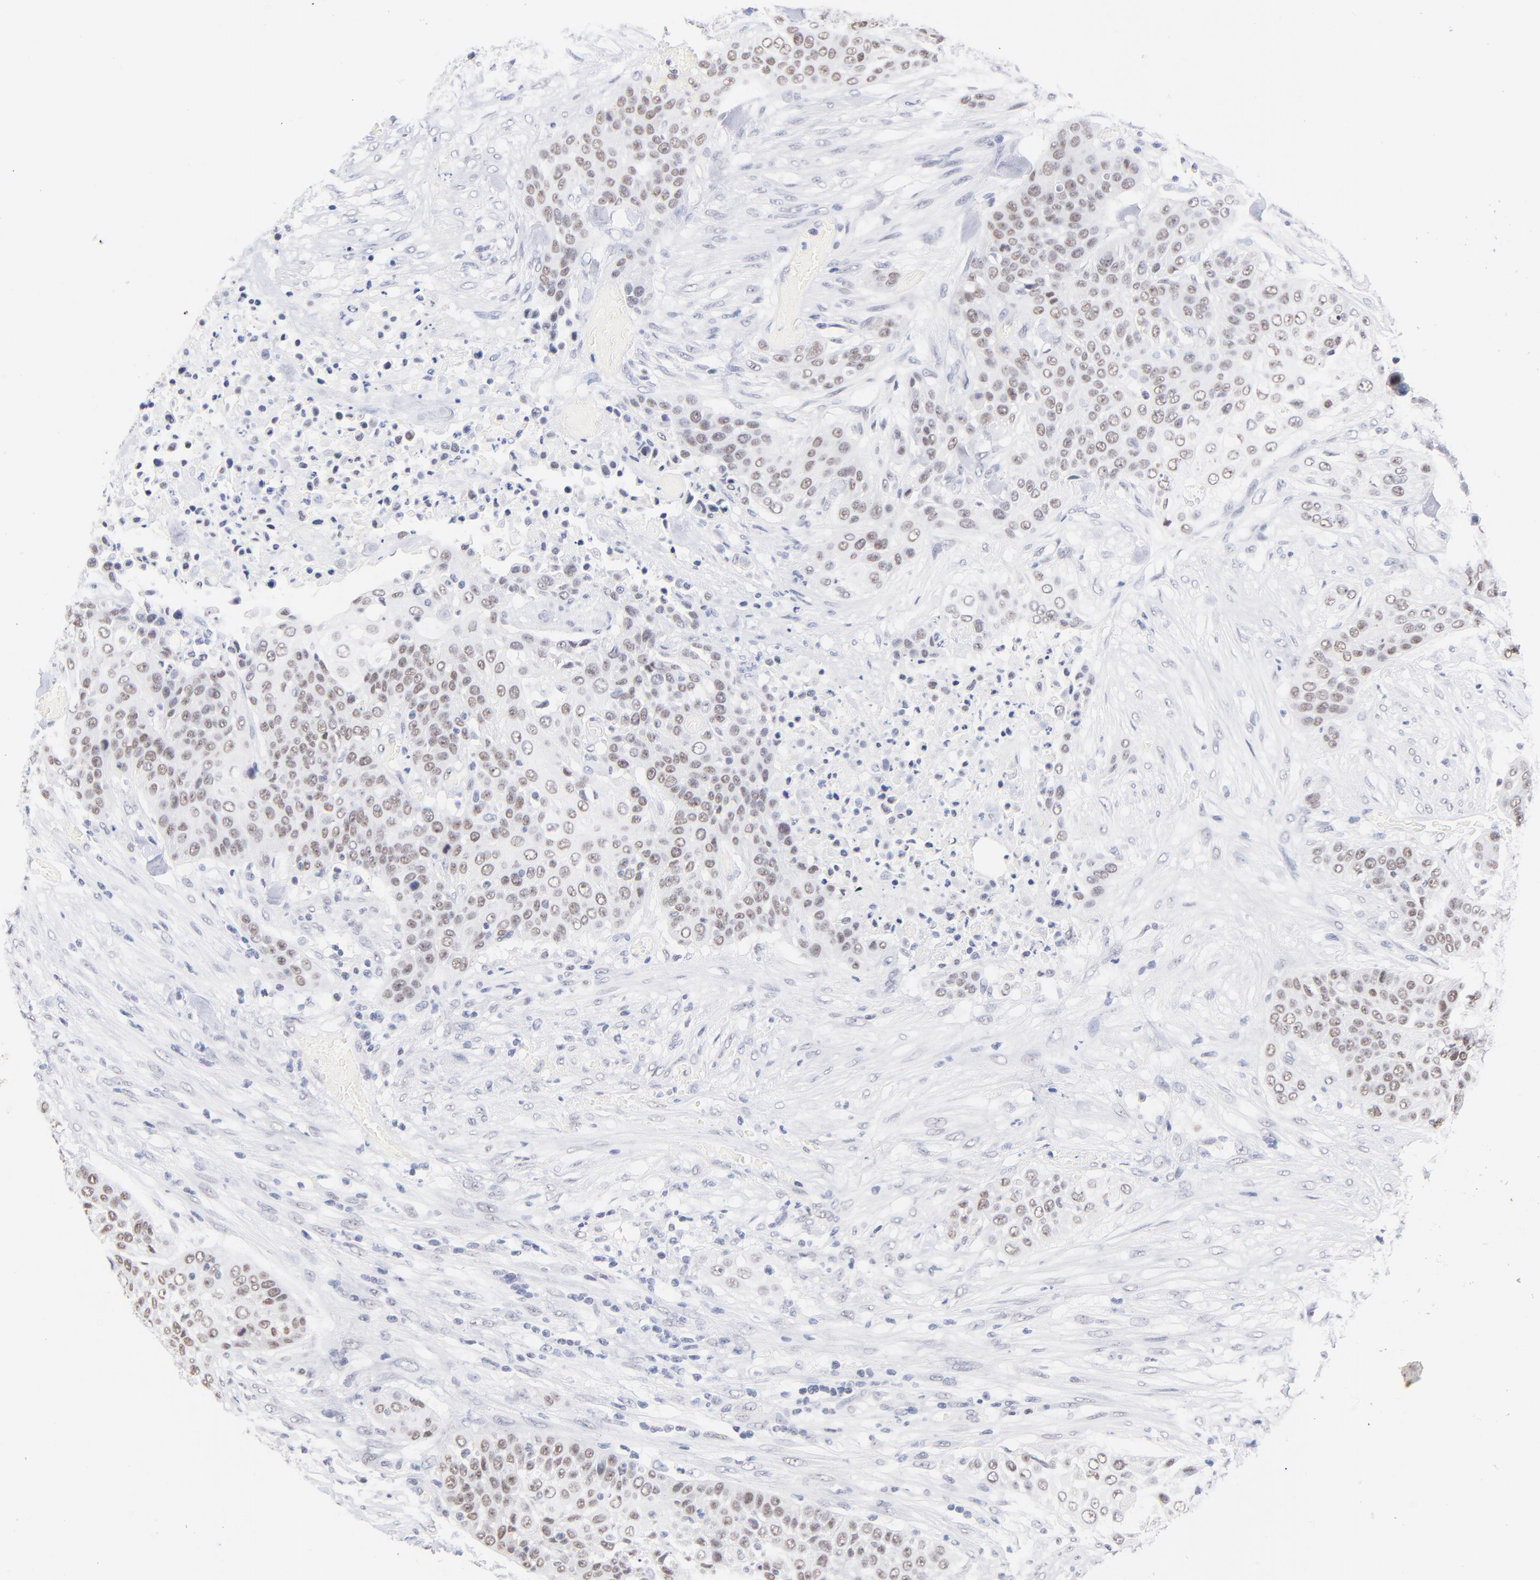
{"staining": {"intensity": "weak", "quantity": ">75%", "location": "nuclear"}, "tissue": "urothelial cancer", "cell_type": "Tumor cells", "image_type": "cancer", "snomed": [{"axis": "morphology", "description": "Urothelial carcinoma, High grade"}, {"axis": "topography", "description": "Urinary bladder"}], "caption": "This is a photomicrograph of IHC staining of urothelial cancer, which shows weak staining in the nuclear of tumor cells.", "gene": "ZNF74", "patient": {"sex": "male", "age": 74}}